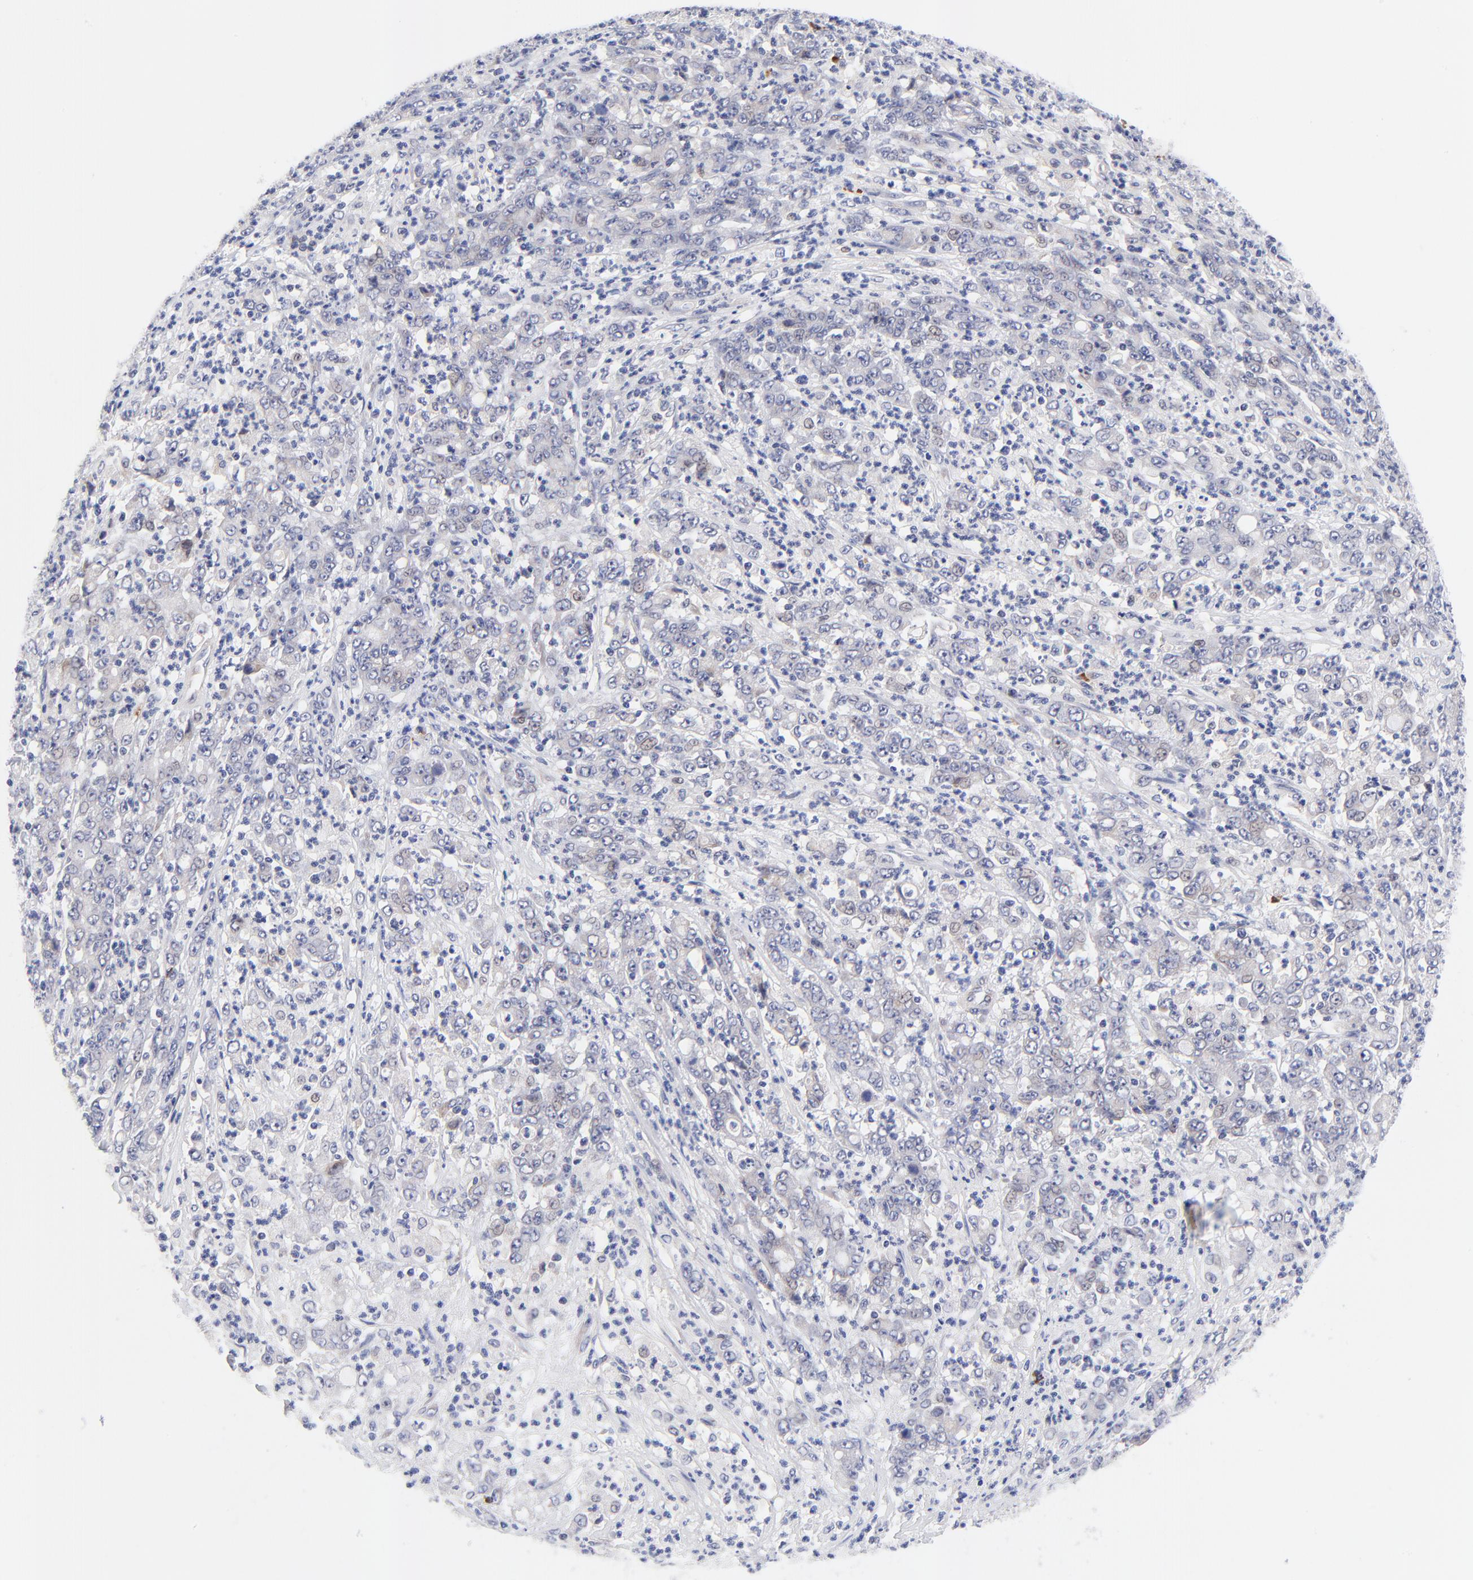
{"staining": {"intensity": "negative", "quantity": "none", "location": "none"}, "tissue": "stomach cancer", "cell_type": "Tumor cells", "image_type": "cancer", "snomed": [{"axis": "morphology", "description": "Adenocarcinoma, NOS"}, {"axis": "topography", "description": "Stomach, lower"}], "caption": "Immunohistochemistry (IHC) histopathology image of neoplastic tissue: human stomach cancer stained with DAB (3,3'-diaminobenzidine) exhibits no significant protein expression in tumor cells.", "gene": "AFF2", "patient": {"sex": "female", "age": 71}}